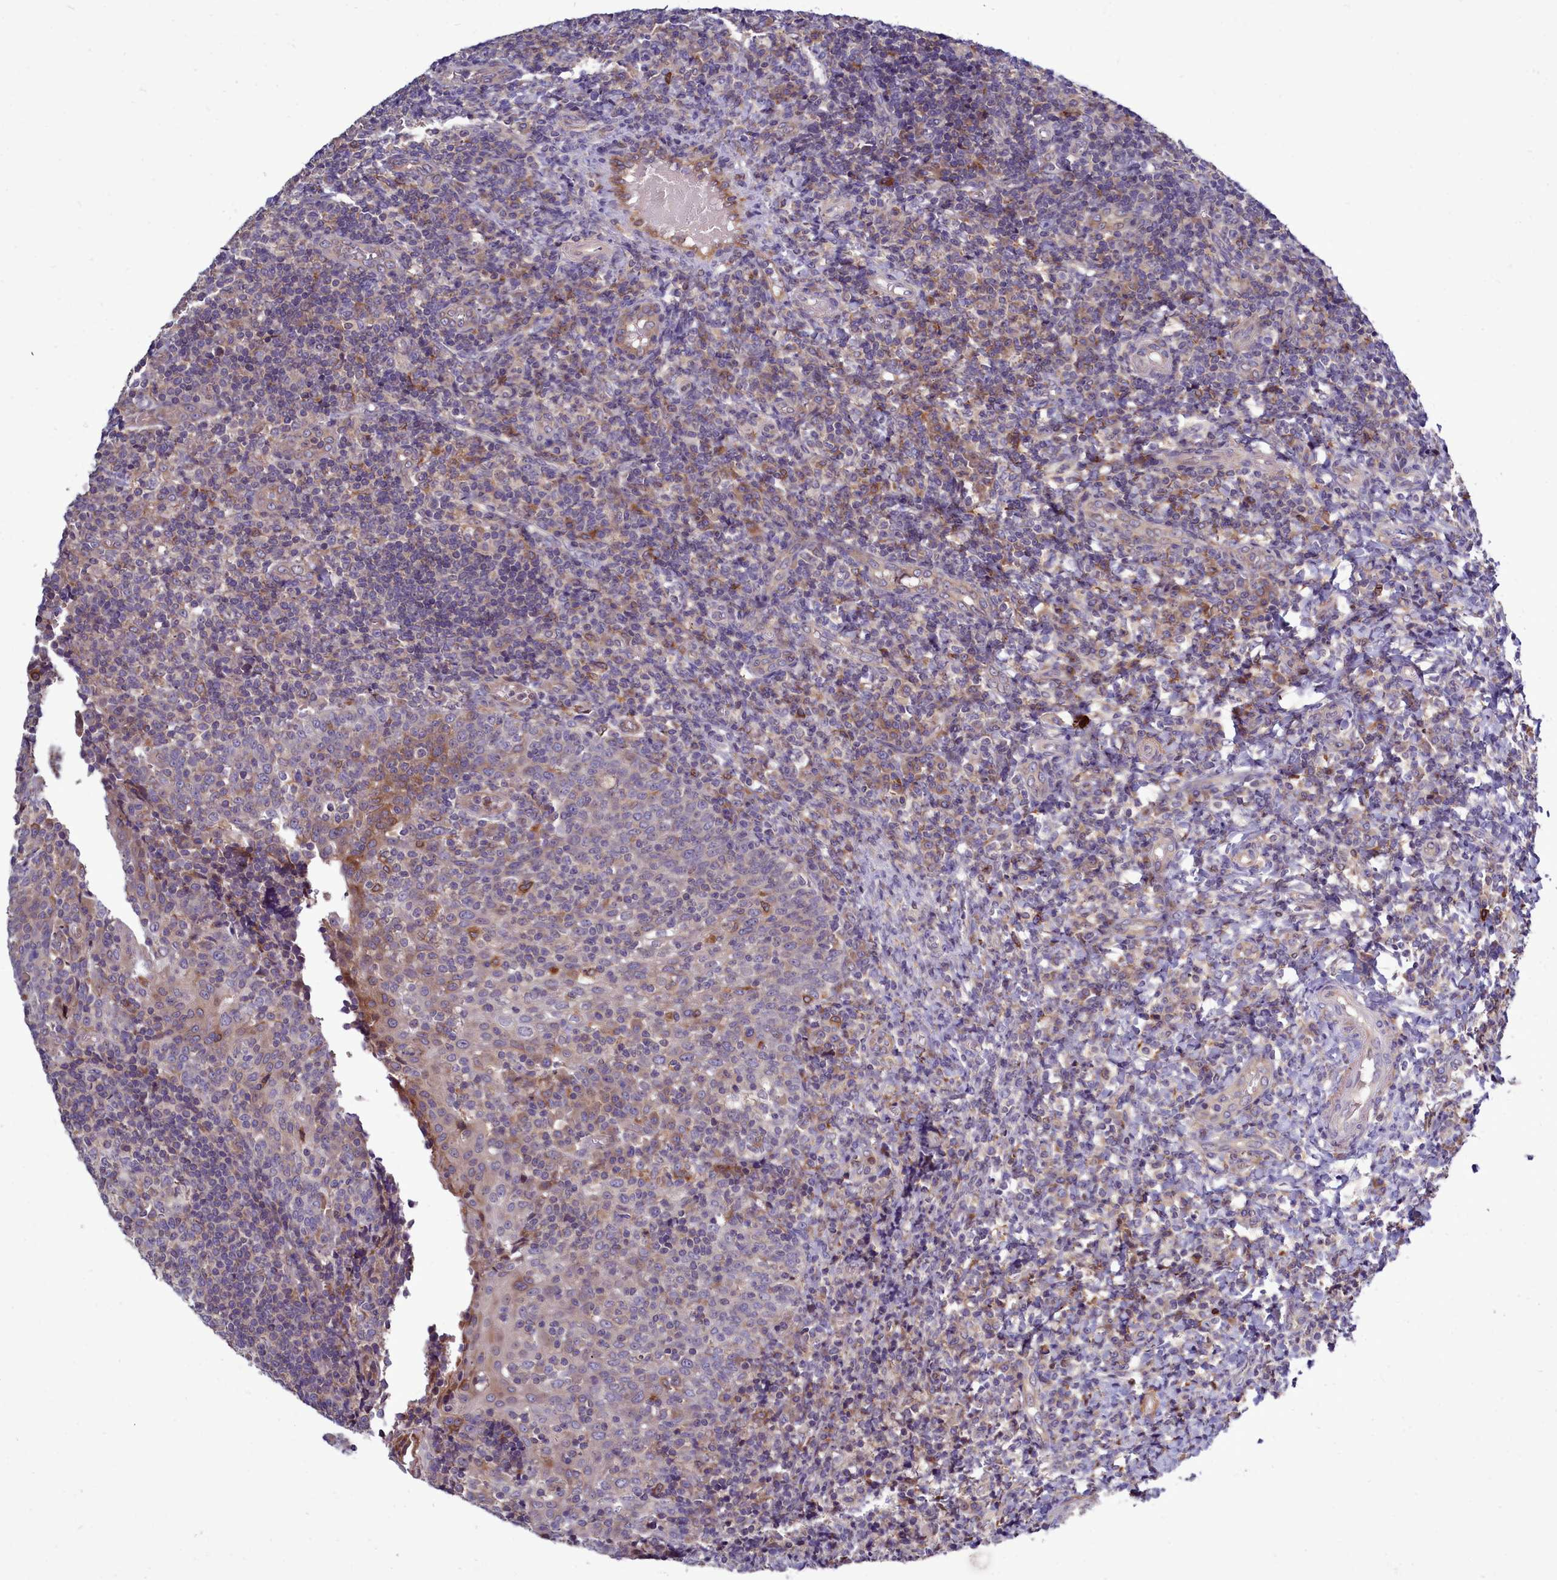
{"staining": {"intensity": "negative", "quantity": "none", "location": "none"}, "tissue": "tonsil", "cell_type": "Germinal center cells", "image_type": "normal", "snomed": [{"axis": "morphology", "description": "Normal tissue, NOS"}, {"axis": "topography", "description": "Tonsil"}], "caption": "Immunohistochemistry histopathology image of unremarkable tonsil: tonsil stained with DAB demonstrates no significant protein positivity in germinal center cells.", "gene": "RAPGEF4", "patient": {"sex": "female", "age": 19}}